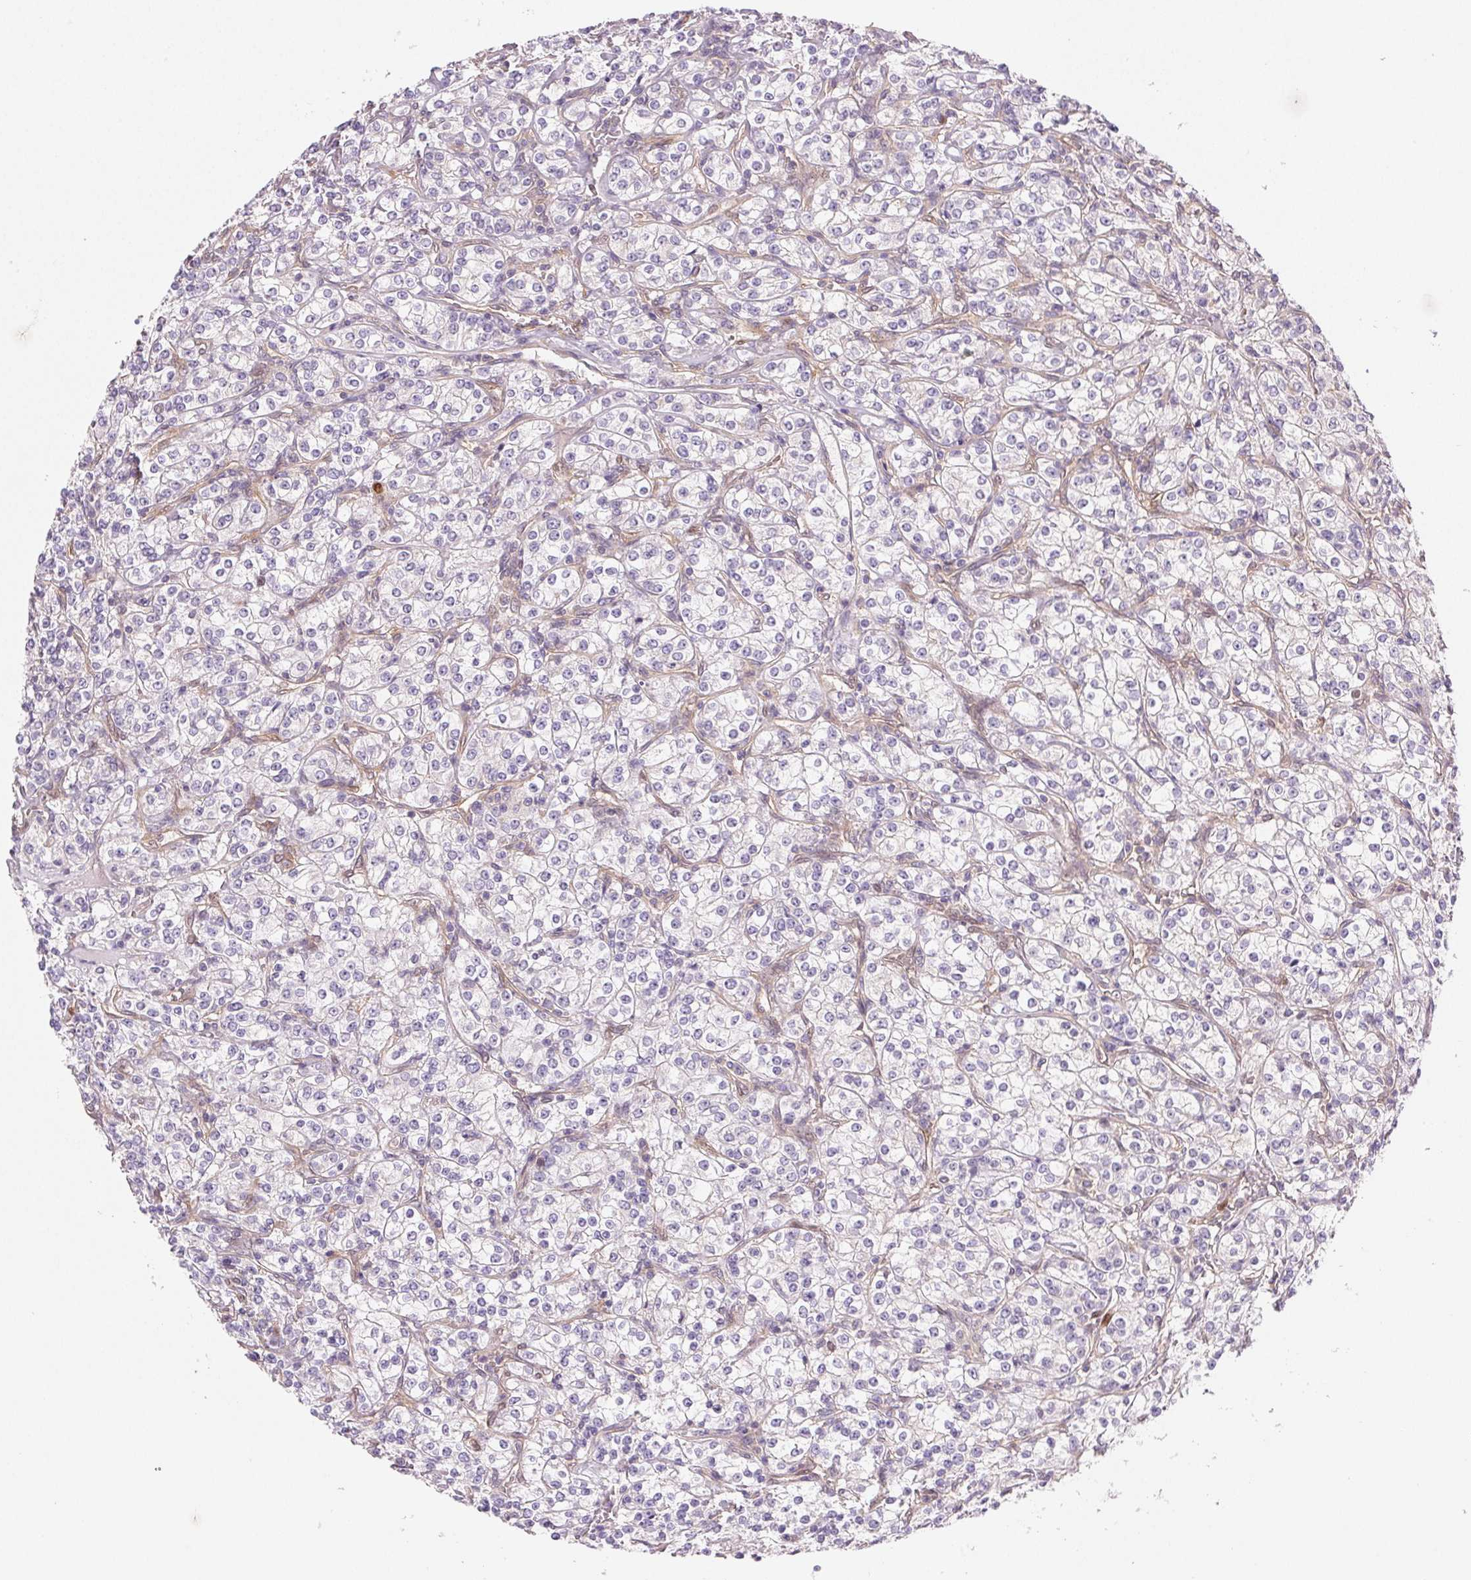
{"staining": {"intensity": "negative", "quantity": "none", "location": "none"}, "tissue": "renal cancer", "cell_type": "Tumor cells", "image_type": "cancer", "snomed": [{"axis": "morphology", "description": "Adenocarcinoma, NOS"}, {"axis": "topography", "description": "Kidney"}], "caption": "Human renal cancer stained for a protein using IHC demonstrates no positivity in tumor cells.", "gene": "SMTN", "patient": {"sex": "male", "age": 77}}